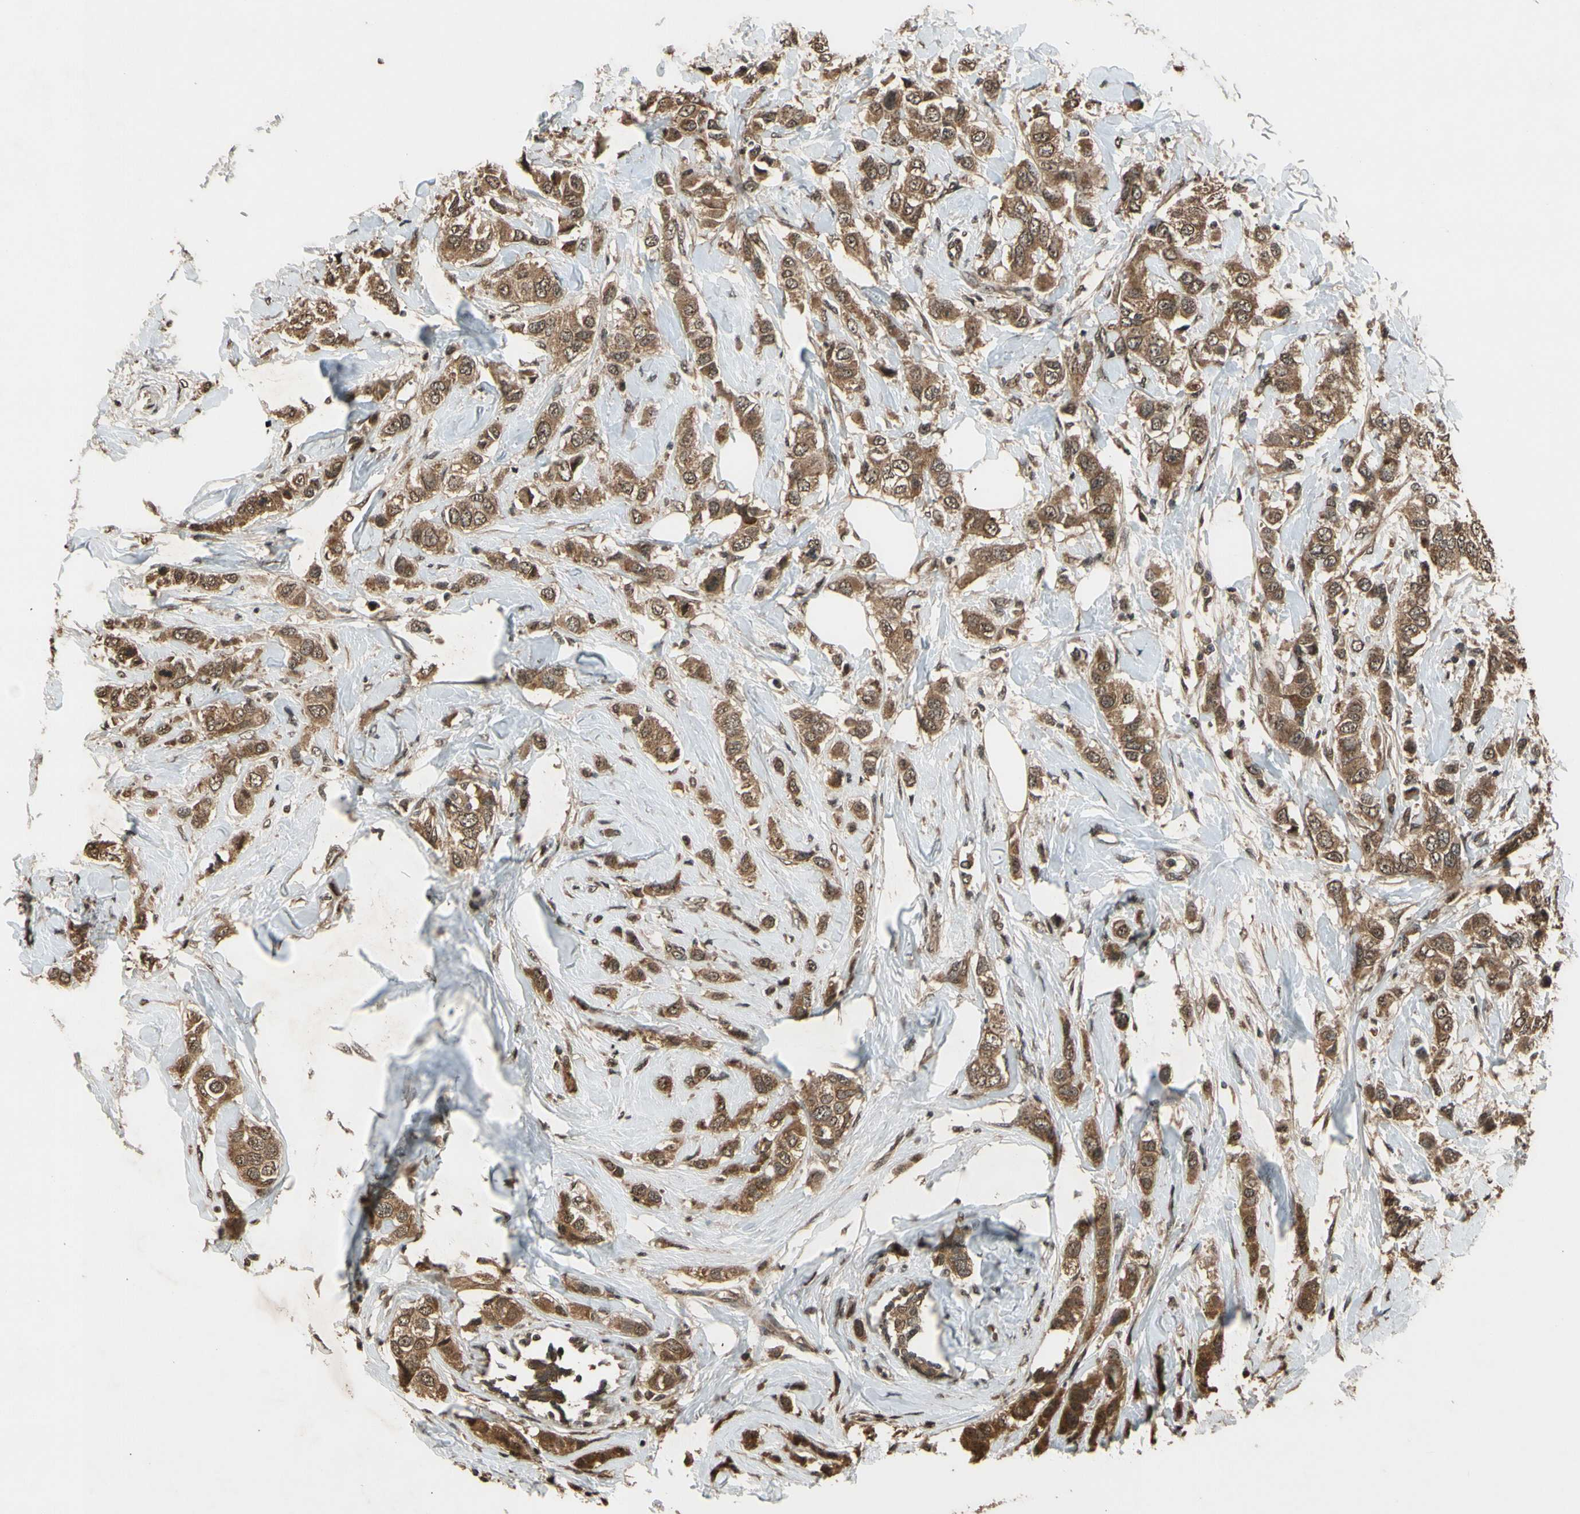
{"staining": {"intensity": "moderate", "quantity": ">75%", "location": "cytoplasmic/membranous"}, "tissue": "breast cancer", "cell_type": "Tumor cells", "image_type": "cancer", "snomed": [{"axis": "morphology", "description": "Duct carcinoma"}, {"axis": "topography", "description": "Breast"}], "caption": "Breast cancer (invasive ductal carcinoma) stained with a protein marker exhibits moderate staining in tumor cells.", "gene": "TMEM230", "patient": {"sex": "female", "age": 50}}